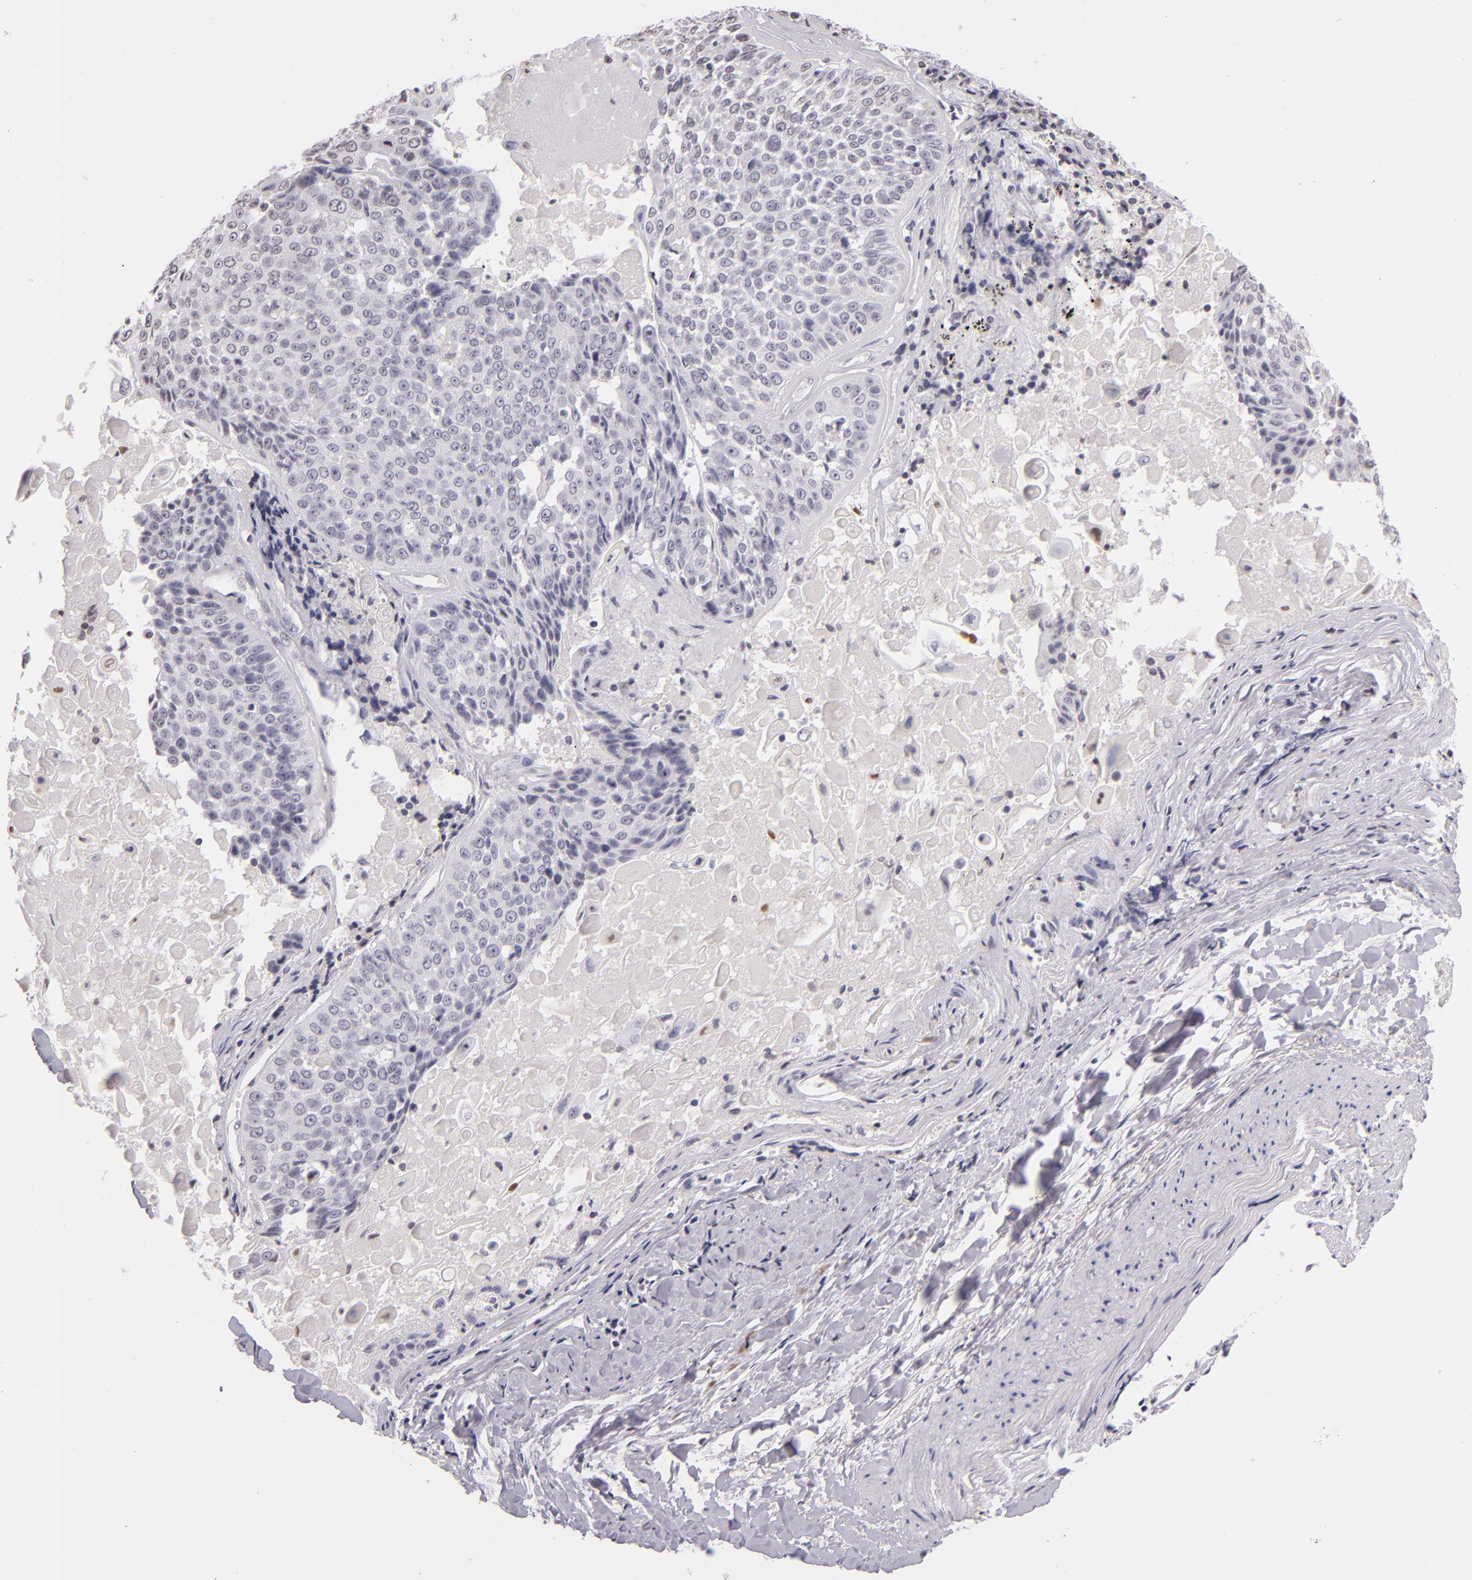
{"staining": {"intensity": "negative", "quantity": "none", "location": "none"}, "tissue": "lung cancer", "cell_type": "Tumor cells", "image_type": "cancer", "snomed": [{"axis": "morphology", "description": "Adenocarcinoma, NOS"}, {"axis": "topography", "description": "Lung"}], "caption": "DAB (3,3'-diaminobenzidine) immunohistochemical staining of lung cancer displays no significant expression in tumor cells. Nuclei are stained in blue.", "gene": "CD40", "patient": {"sex": "male", "age": 60}}